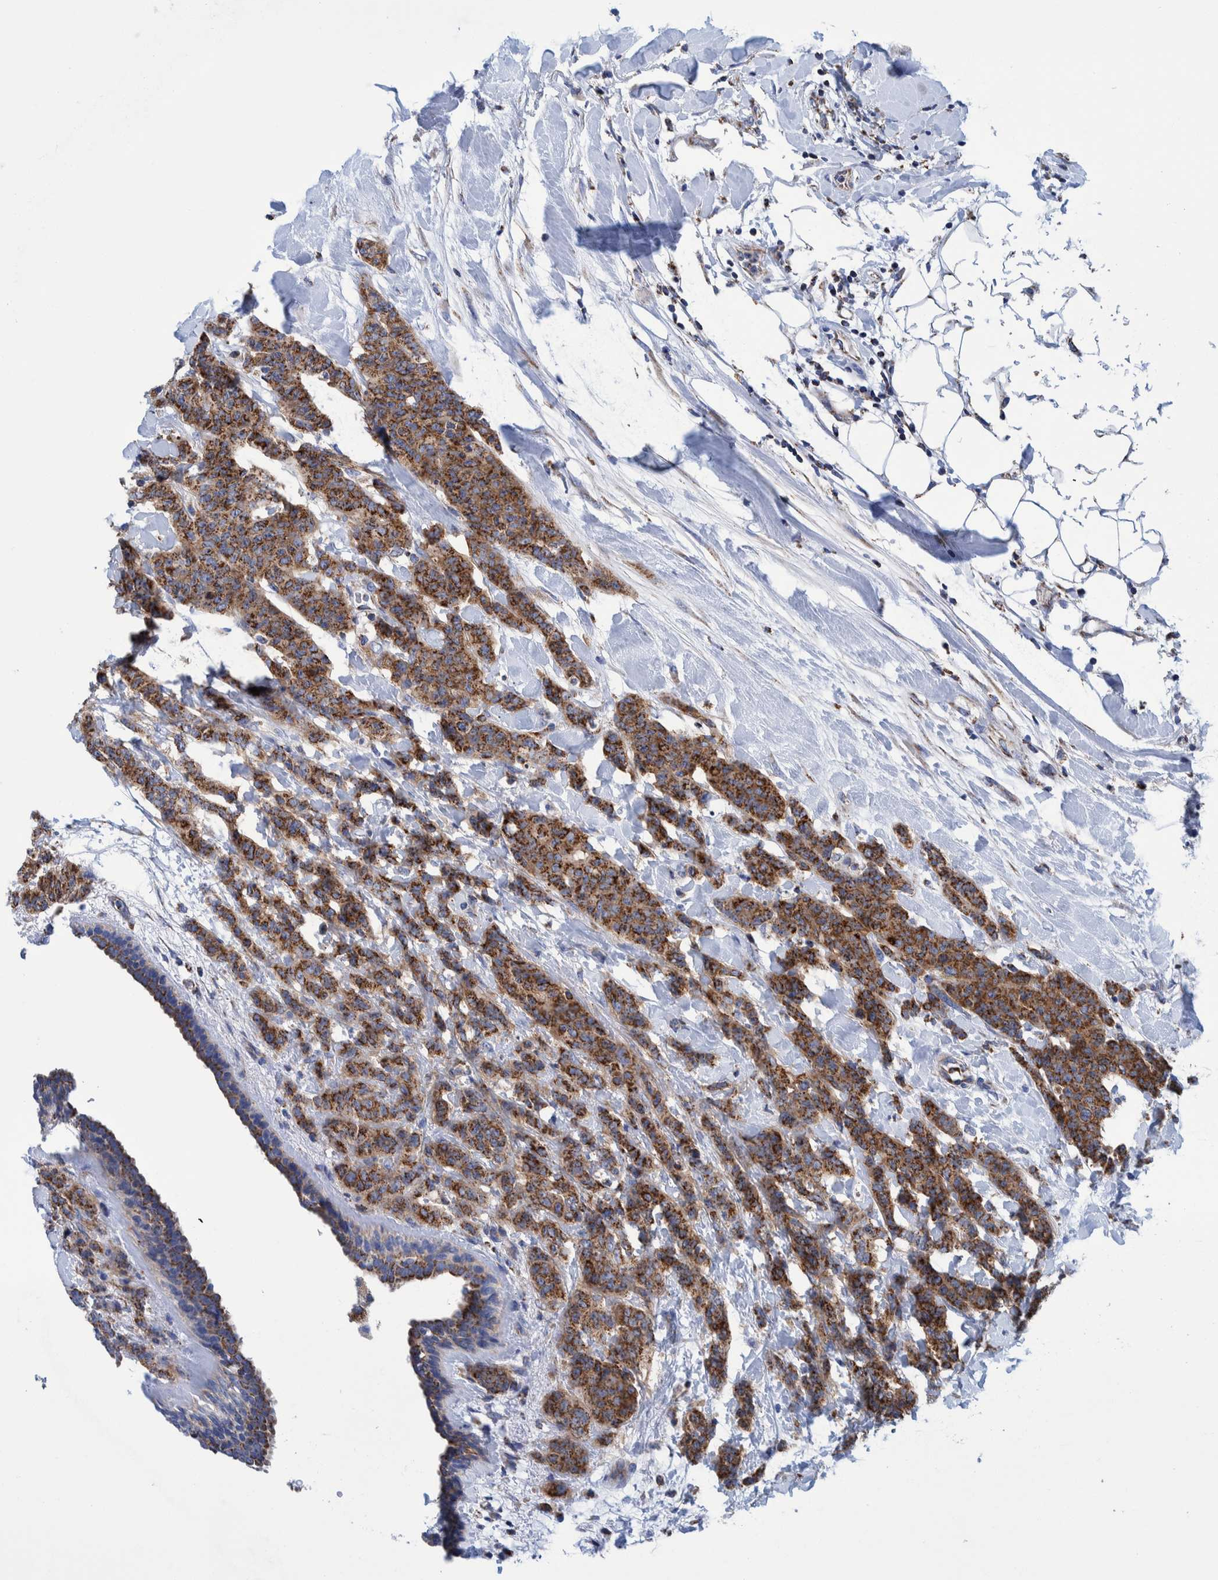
{"staining": {"intensity": "strong", "quantity": ">75%", "location": "cytoplasmic/membranous"}, "tissue": "breast cancer", "cell_type": "Tumor cells", "image_type": "cancer", "snomed": [{"axis": "morphology", "description": "Normal tissue, NOS"}, {"axis": "morphology", "description": "Duct carcinoma"}, {"axis": "topography", "description": "Breast"}], "caption": "Breast cancer (intraductal carcinoma) was stained to show a protein in brown. There is high levels of strong cytoplasmic/membranous staining in approximately >75% of tumor cells. (DAB (3,3'-diaminobenzidine) = brown stain, brightfield microscopy at high magnification).", "gene": "BZW2", "patient": {"sex": "female", "age": 40}}